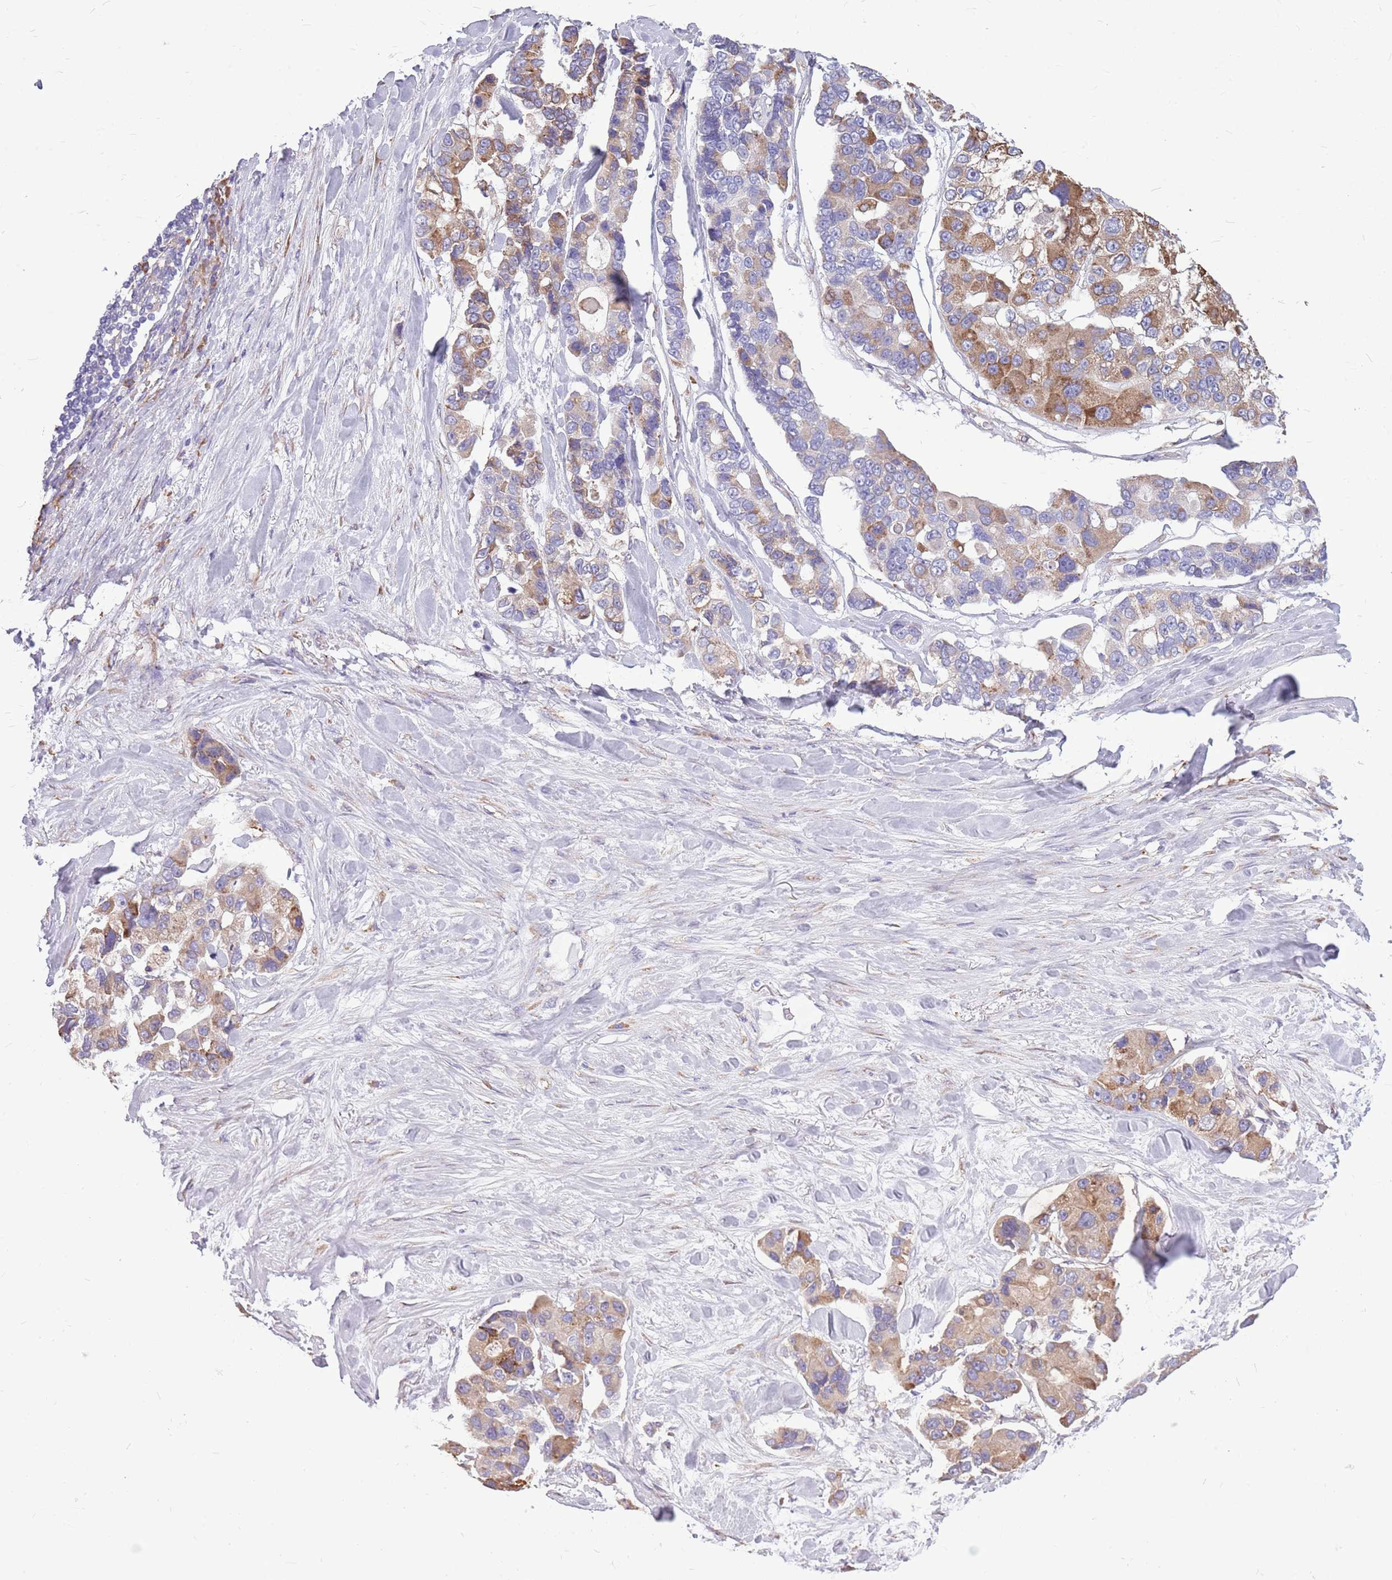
{"staining": {"intensity": "moderate", "quantity": "25%-75%", "location": "cytoplasmic/membranous"}, "tissue": "lung cancer", "cell_type": "Tumor cells", "image_type": "cancer", "snomed": [{"axis": "morphology", "description": "Adenocarcinoma, NOS"}, {"axis": "topography", "description": "Lung"}], "caption": "DAB immunohistochemical staining of human adenocarcinoma (lung) shows moderate cytoplasmic/membranous protein expression in approximately 25%-75% of tumor cells. The staining is performed using DAB brown chromogen to label protein expression. The nuclei are counter-stained blue using hematoxylin.", "gene": "KCTD19", "patient": {"sex": "female", "age": 54}}